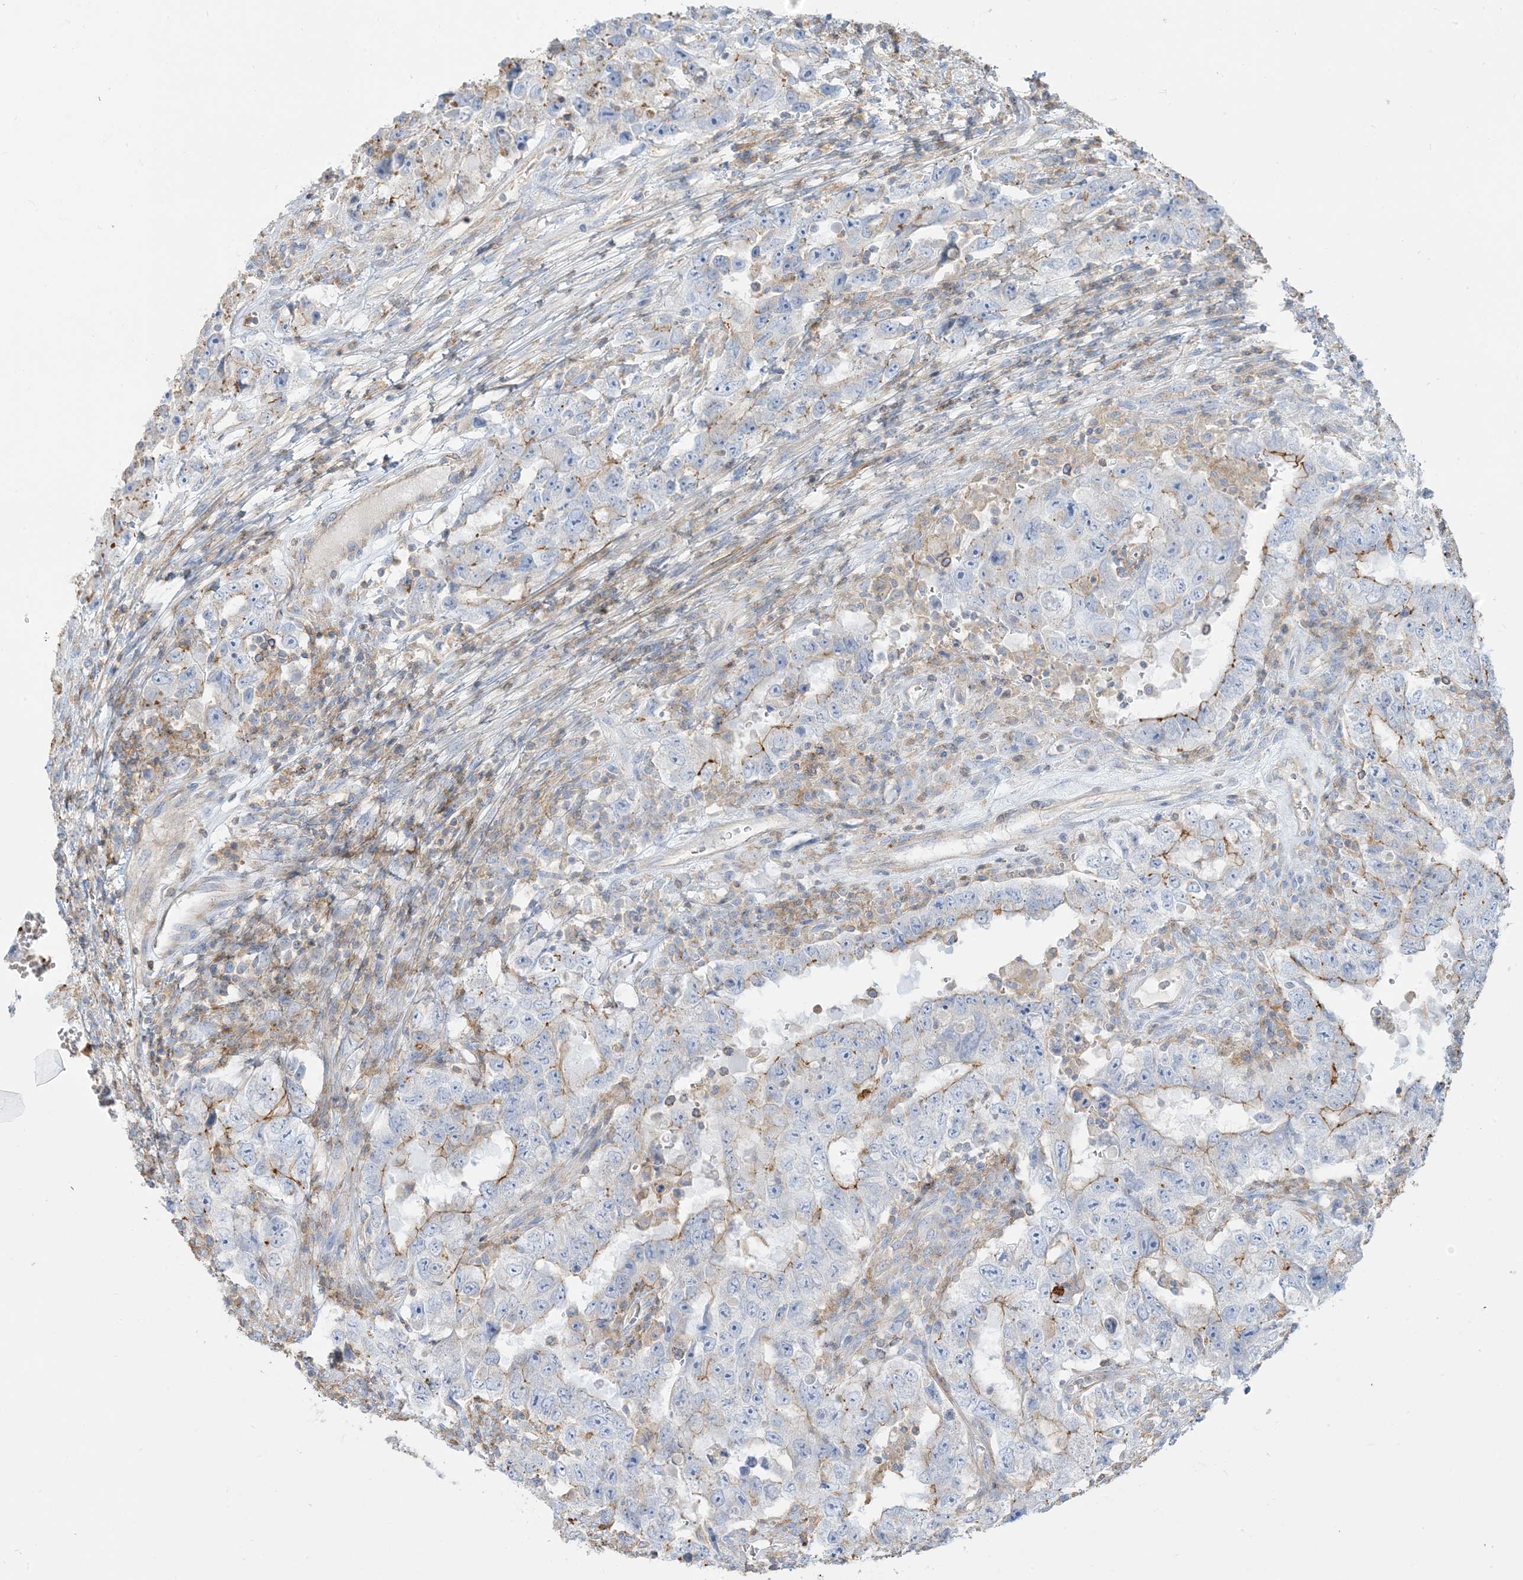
{"staining": {"intensity": "weak", "quantity": "<25%", "location": "cytoplasmic/membranous"}, "tissue": "testis cancer", "cell_type": "Tumor cells", "image_type": "cancer", "snomed": [{"axis": "morphology", "description": "Carcinoma, Embryonal, NOS"}, {"axis": "topography", "description": "Testis"}], "caption": "This is a photomicrograph of immunohistochemistry (IHC) staining of embryonal carcinoma (testis), which shows no staining in tumor cells.", "gene": "GTF3C2", "patient": {"sex": "male", "age": 26}}